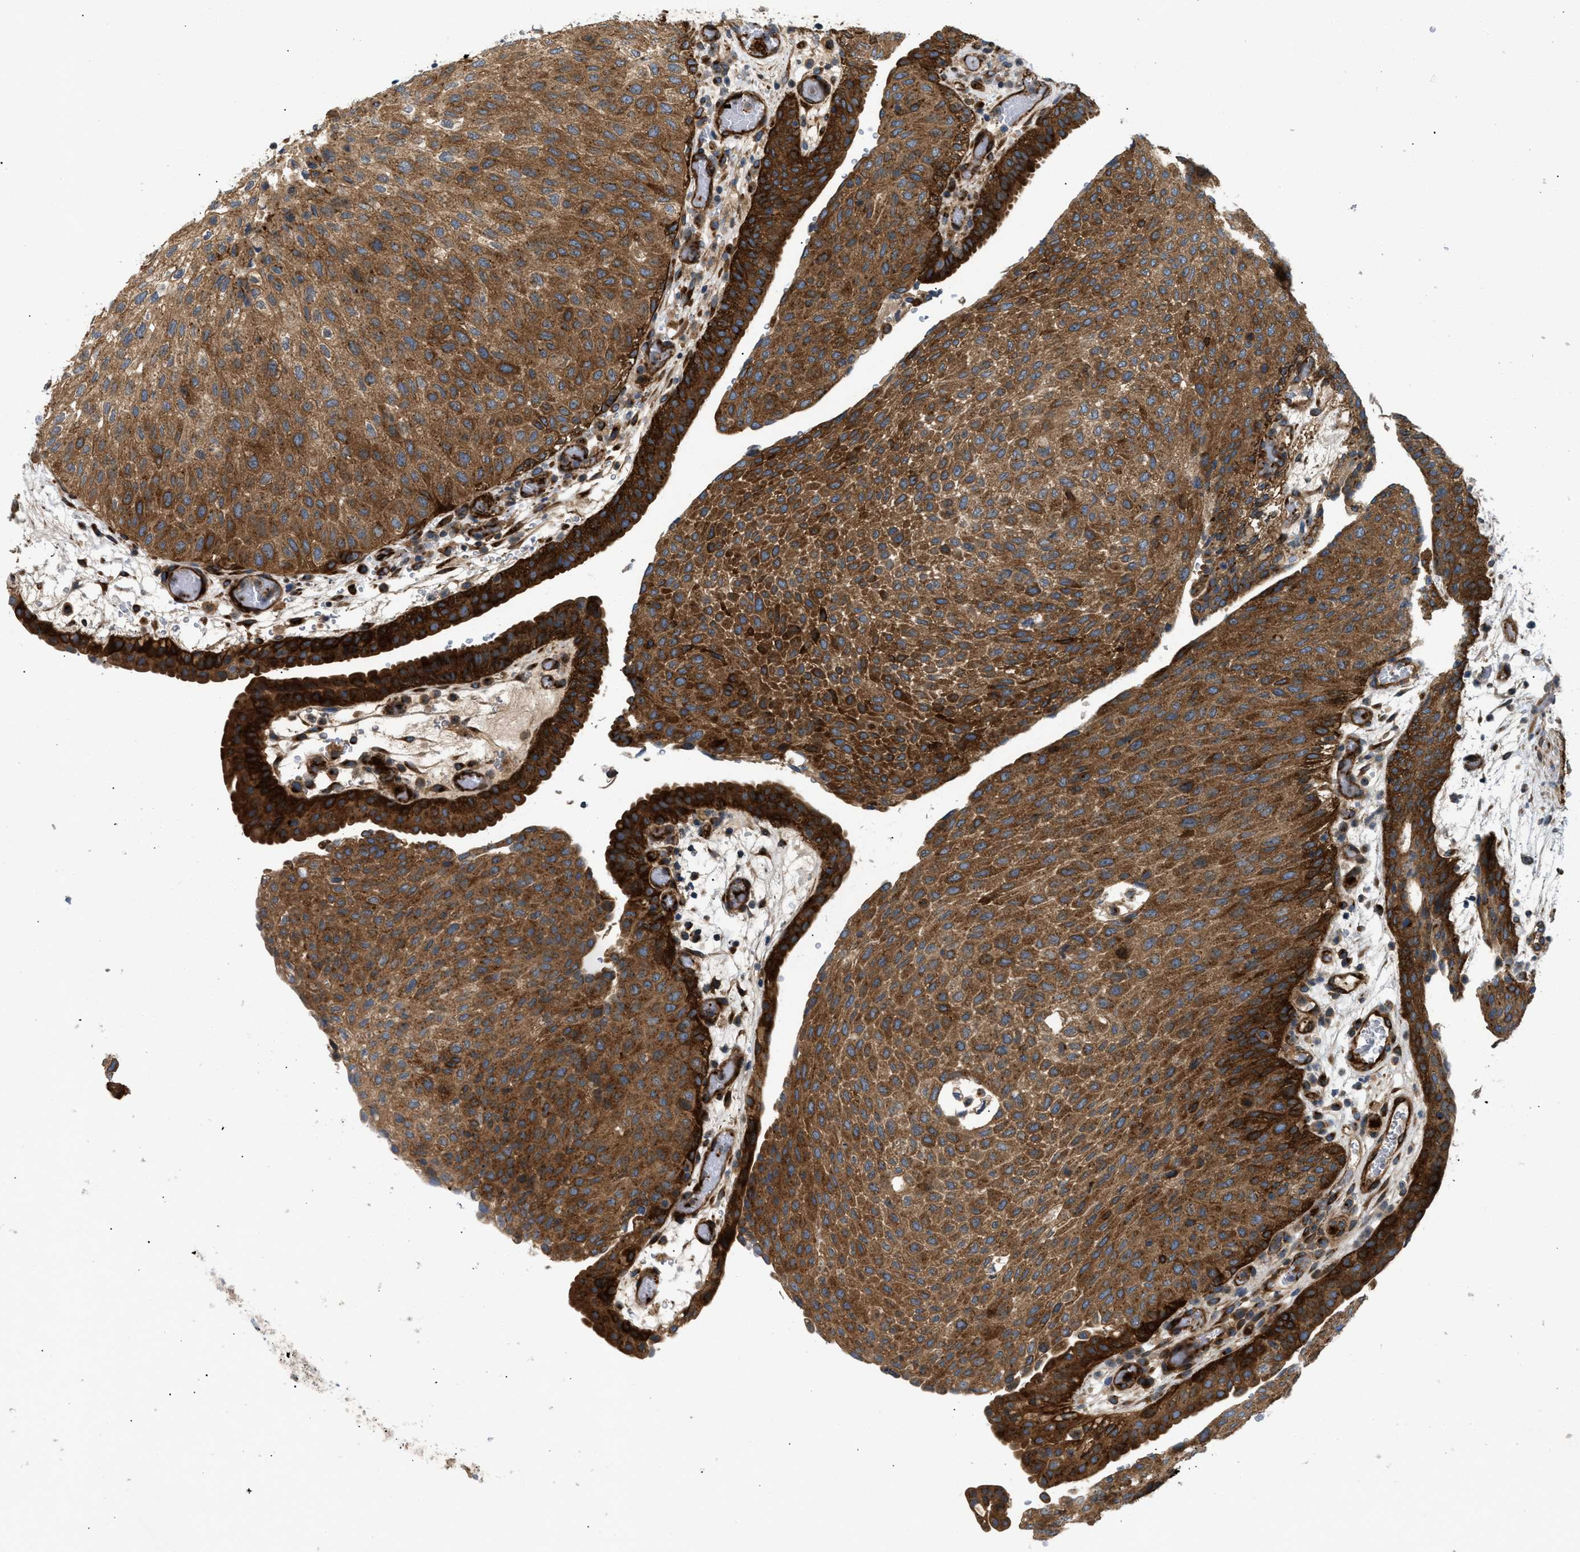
{"staining": {"intensity": "strong", "quantity": ">75%", "location": "cytoplasmic/membranous"}, "tissue": "urothelial cancer", "cell_type": "Tumor cells", "image_type": "cancer", "snomed": [{"axis": "morphology", "description": "Urothelial carcinoma, Low grade"}, {"axis": "morphology", "description": "Urothelial carcinoma, High grade"}, {"axis": "topography", "description": "Urinary bladder"}], "caption": "High-grade urothelial carcinoma tissue reveals strong cytoplasmic/membranous positivity in approximately >75% of tumor cells, visualized by immunohistochemistry.", "gene": "LYSMD3", "patient": {"sex": "male", "age": 35}}